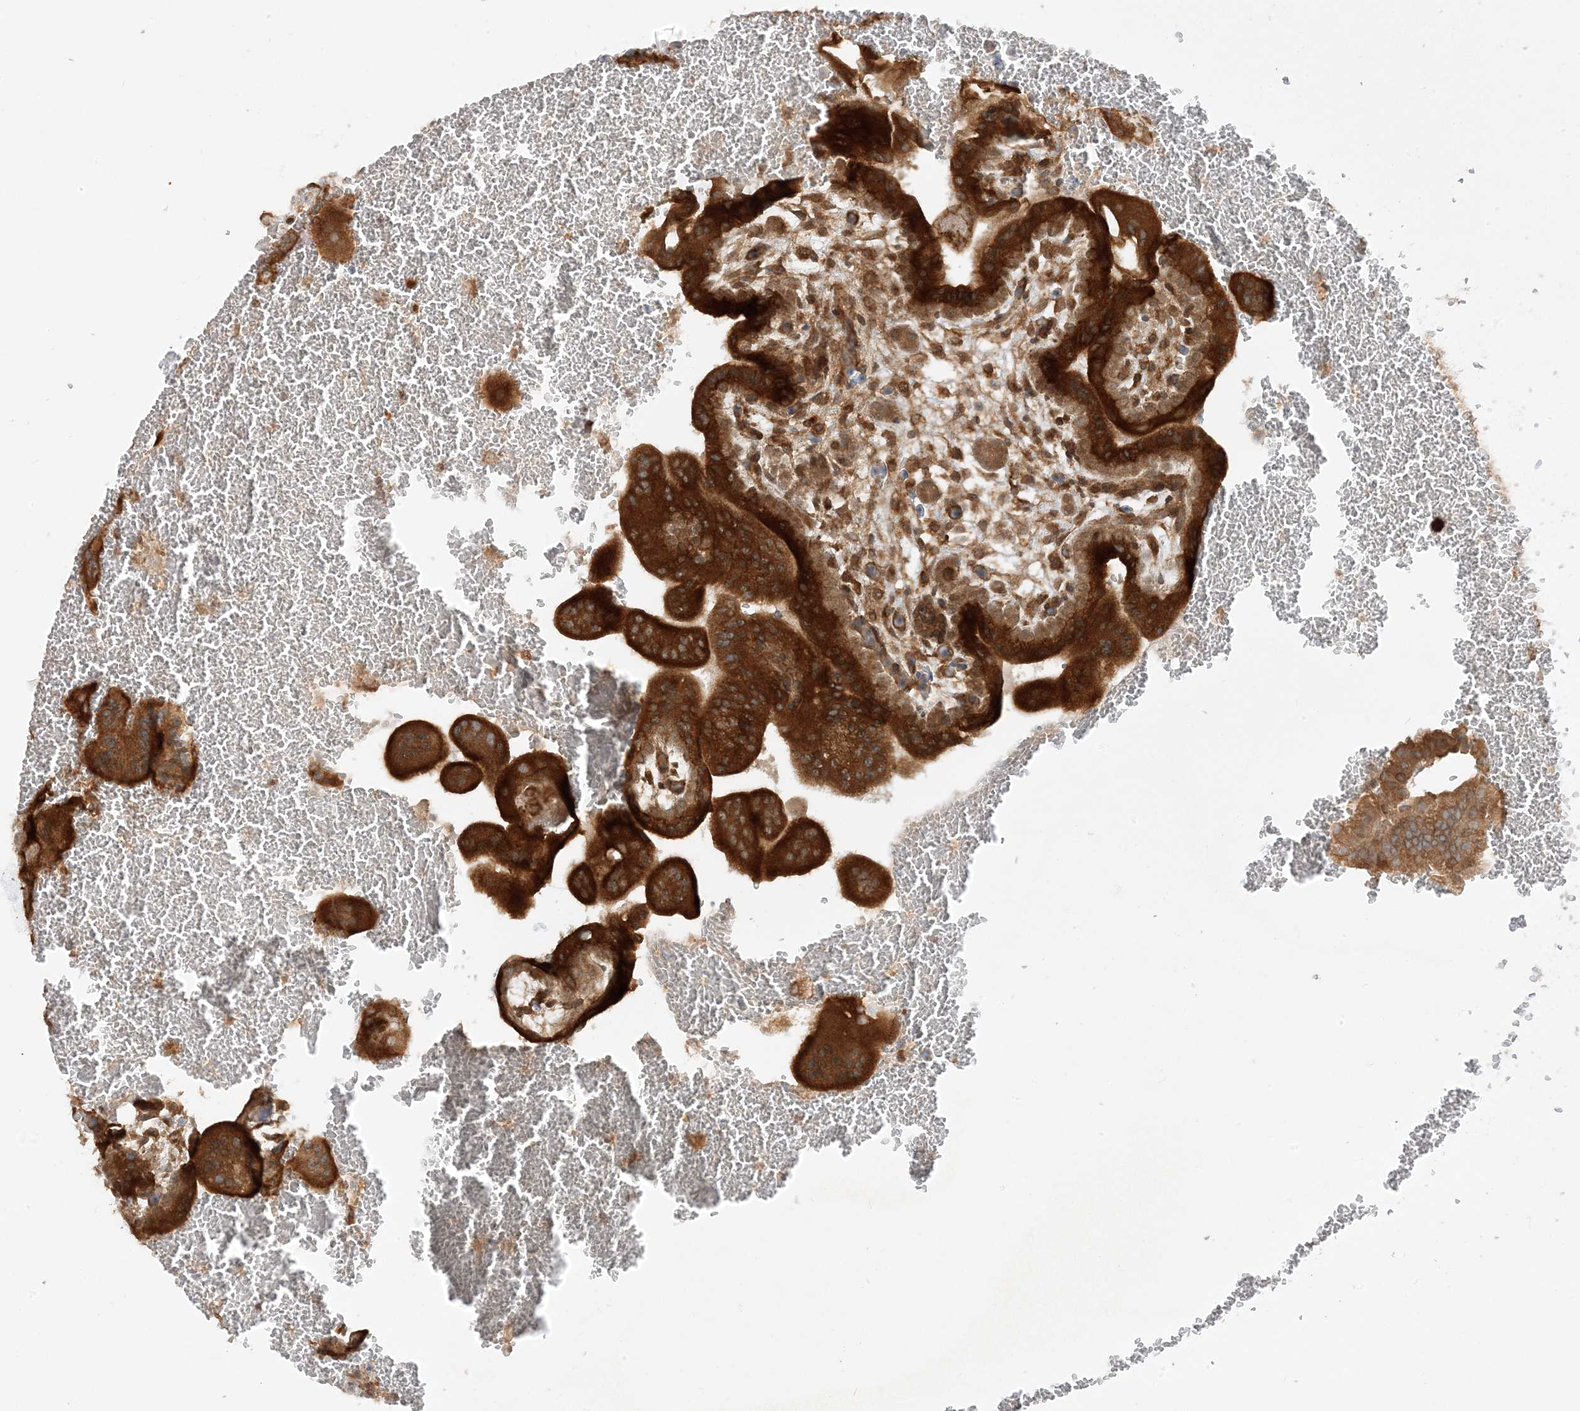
{"staining": {"intensity": "strong", "quantity": ">75%", "location": "cytoplasmic/membranous"}, "tissue": "placenta", "cell_type": "Decidual cells", "image_type": "normal", "snomed": [{"axis": "morphology", "description": "Normal tissue, NOS"}, {"axis": "topography", "description": "Placenta"}], "caption": "Protein expression analysis of unremarkable placenta demonstrates strong cytoplasmic/membranous staining in approximately >75% of decidual cells.", "gene": "SCARF2", "patient": {"sex": "female", "age": 35}}